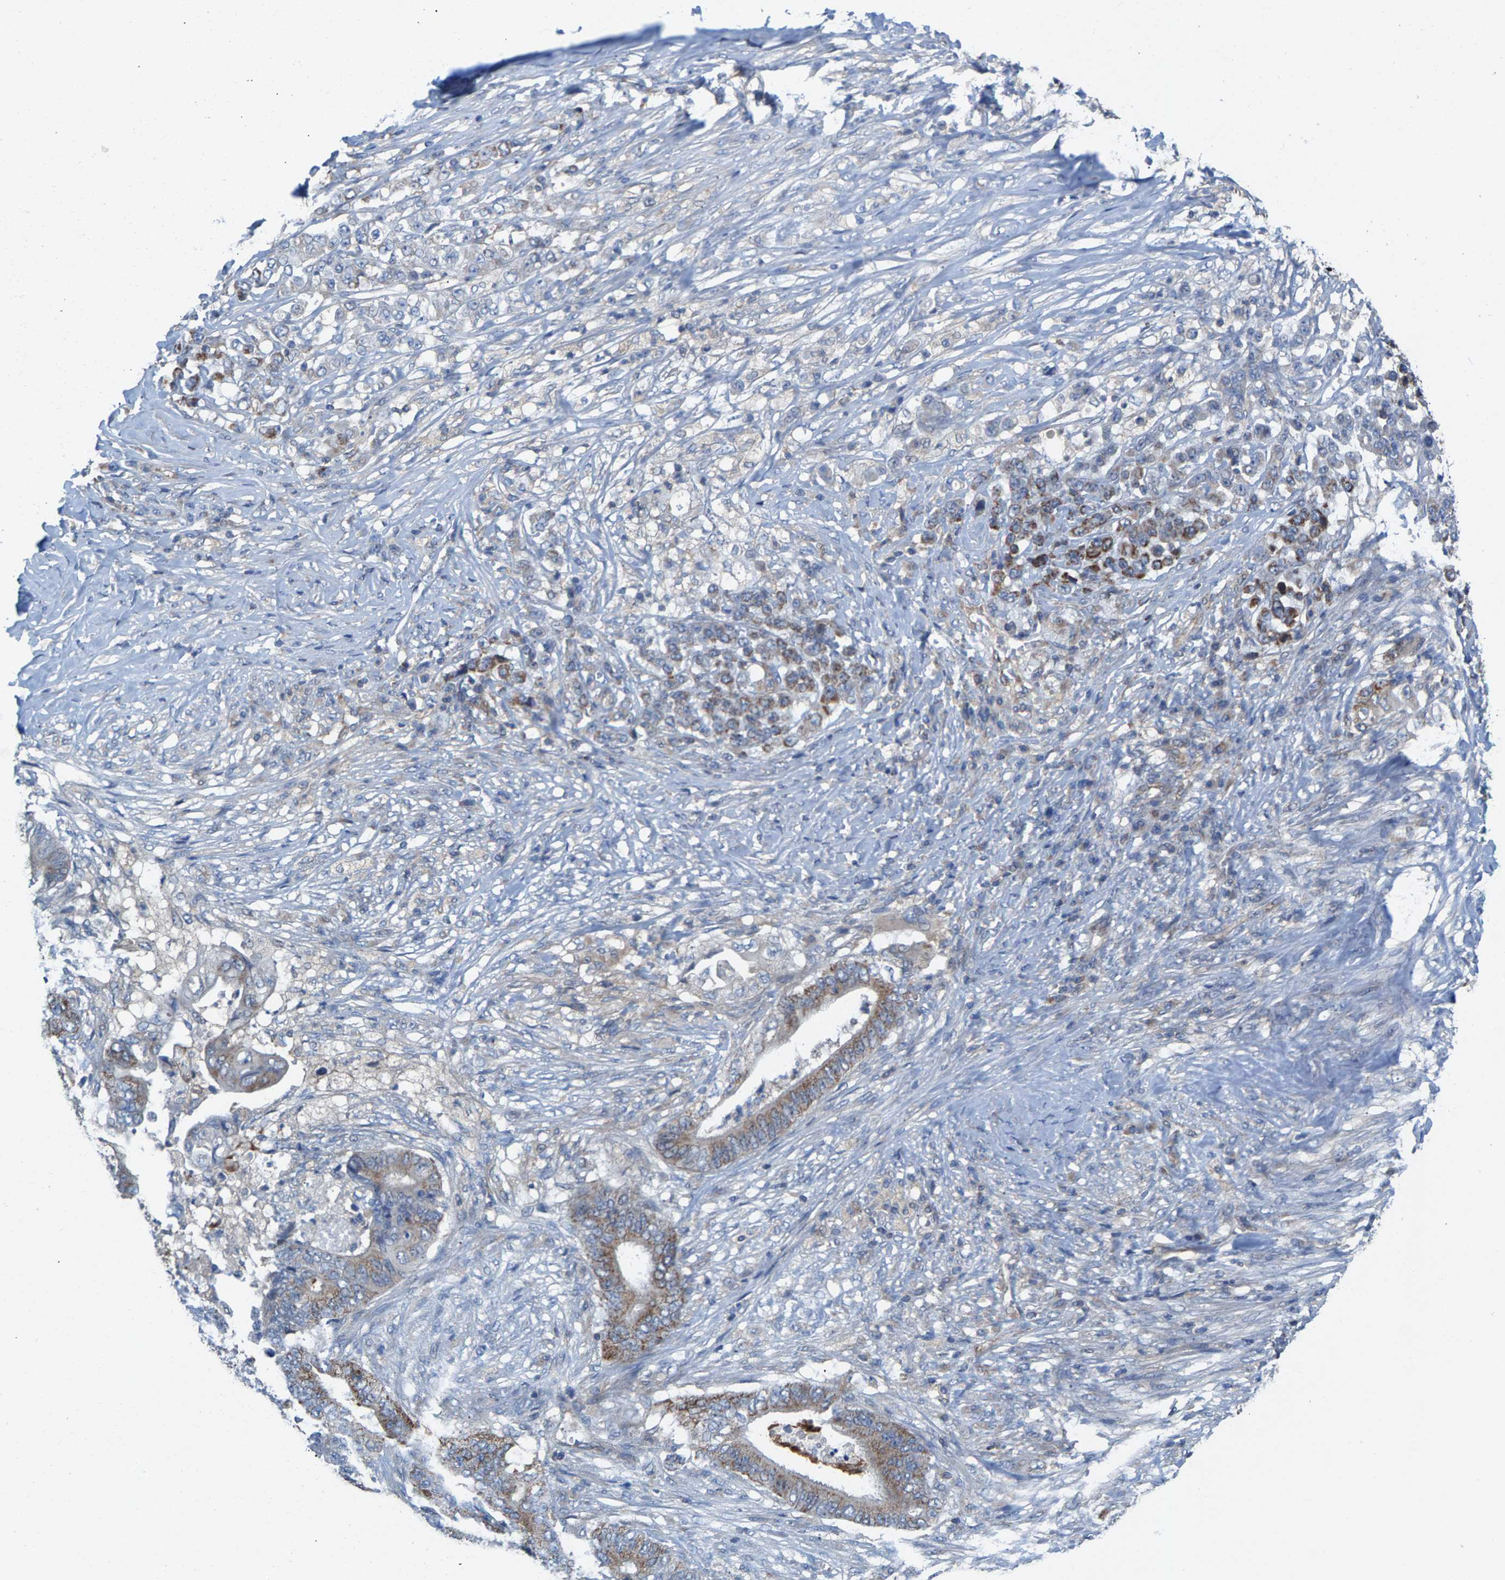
{"staining": {"intensity": "moderate", "quantity": ">75%", "location": "cytoplasmic/membranous"}, "tissue": "stomach cancer", "cell_type": "Tumor cells", "image_type": "cancer", "snomed": [{"axis": "morphology", "description": "Adenocarcinoma, NOS"}, {"axis": "topography", "description": "Stomach"}], "caption": "Moderate cytoplasmic/membranous protein expression is appreciated in about >75% of tumor cells in adenocarcinoma (stomach).", "gene": "MRM1", "patient": {"sex": "female", "age": 73}}